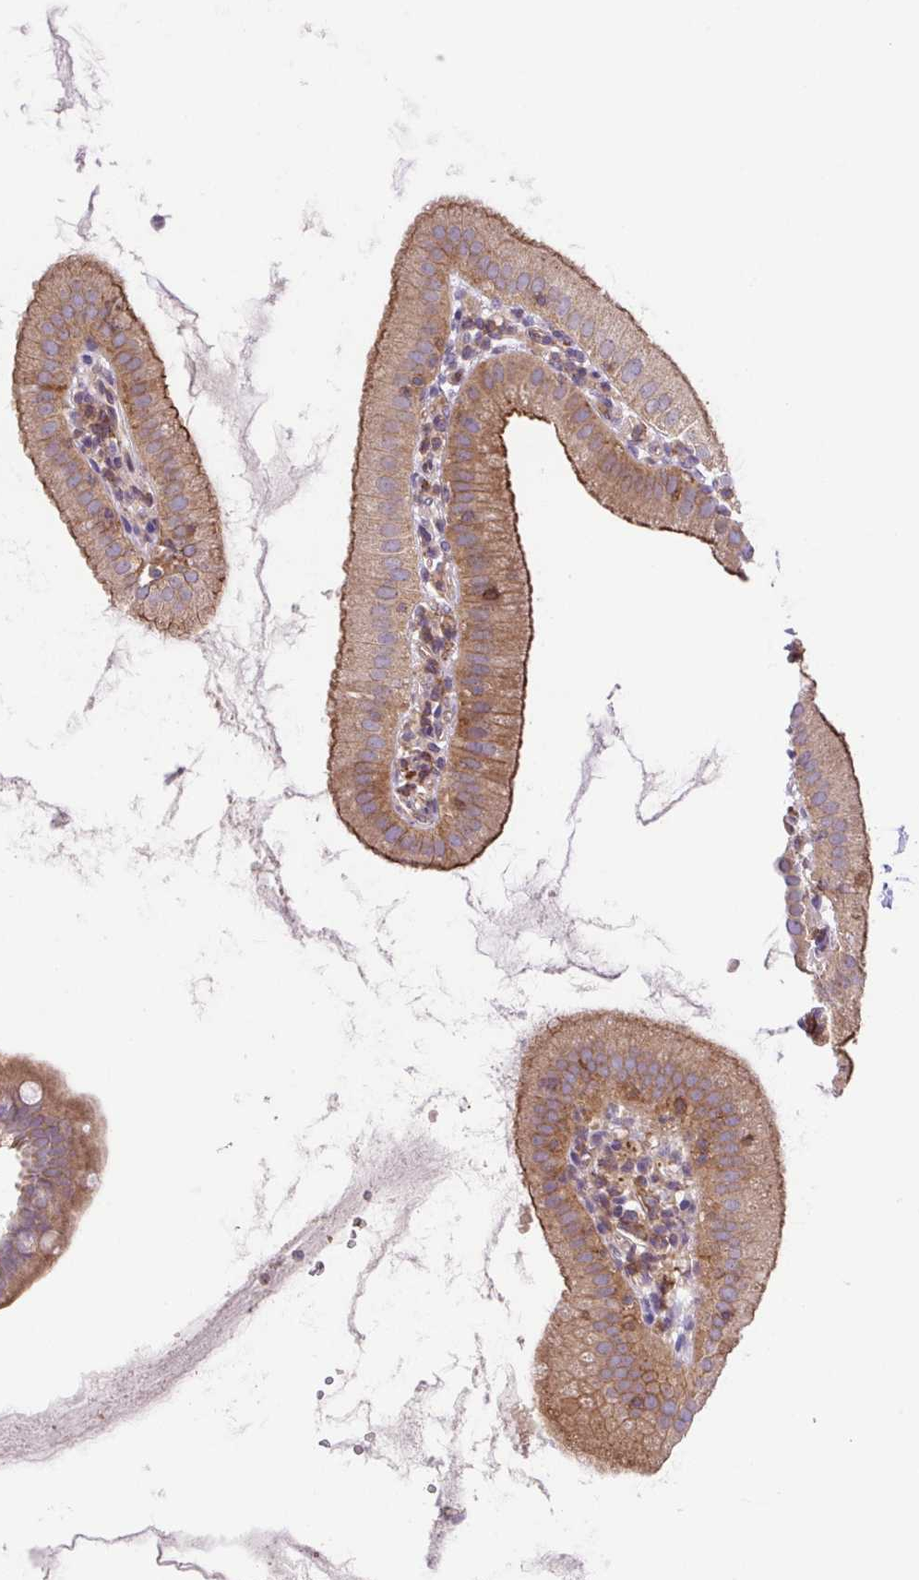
{"staining": {"intensity": "moderate", "quantity": ">75%", "location": "cytoplasmic/membranous"}, "tissue": "gallbladder", "cell_type": "Glandular cells", "image_type": "normal", "snomed": [{"axis": "morphology", "description": "Normal tissue, NOS"}, {"axis": "topography", "description": "Gallbladder"}], "caption": "Immunohistochemical staining of normal gallbladder displays medium levels of moderate cytoplasmic/membranous staining in approximately >75% of glandular cells.", "gene": "IDE", "patient": {"sex": "female", "age": 65}}